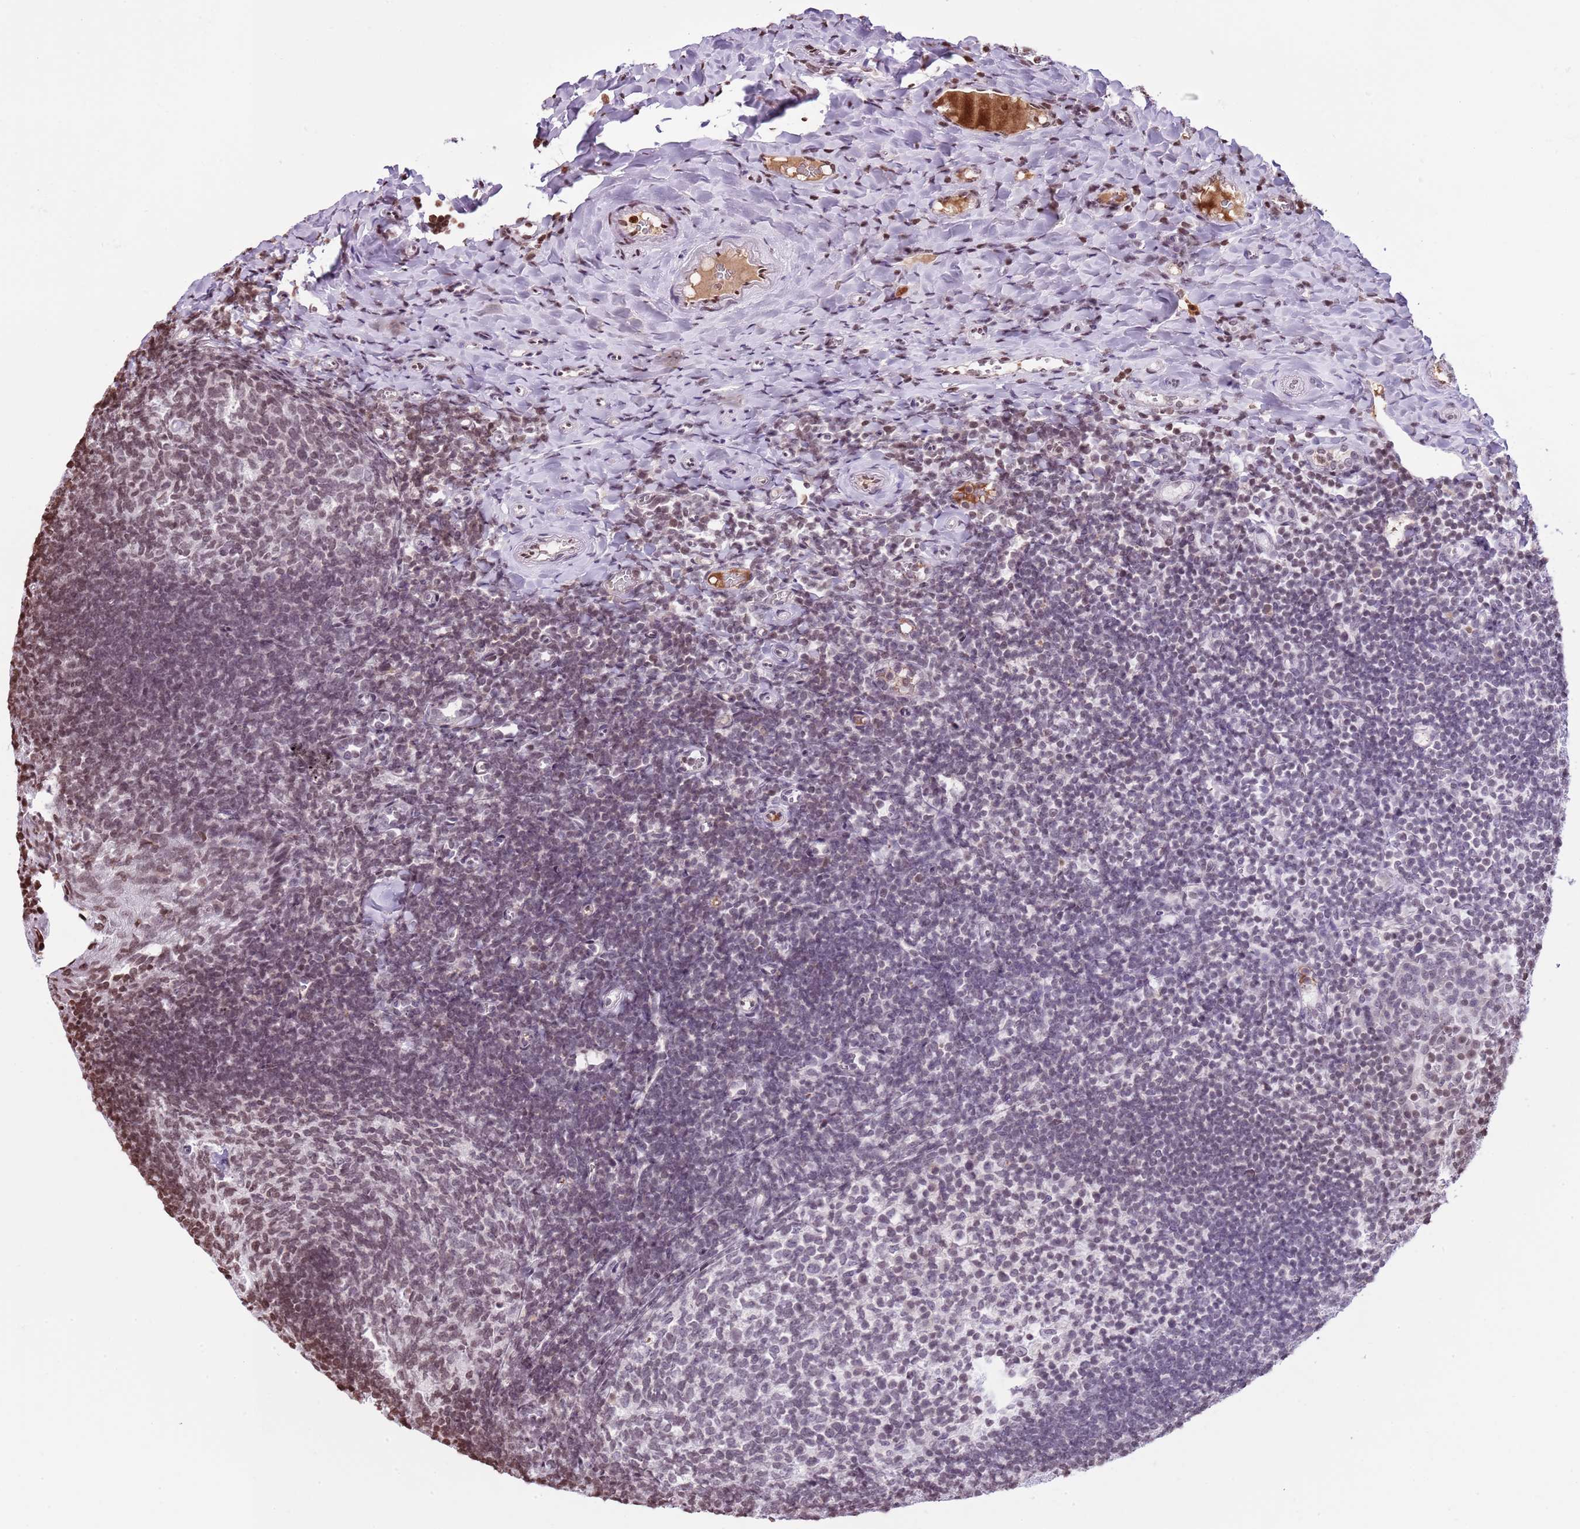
{"staining": {"intensity": "moderate", "quantity": "25%-75%", "location": "nuclear"}, "tissue": "tonsil", "cell_type": "Germinal center cells", "image_type": "normal", "snomed": [{"axis": "morphology", "description": "Normal tissue, NOS"}, {"axis": "topography", "description": "Tonsil"}], "caption": "Tonsil stained for a protein shows moderate nuclear positivity in germinal center cells. The protein of interest is stained brown, and the nuclei are stained in blue (DAB IHC with brightfield microscopy, high magnification).", "gene": "KPNA3", "patient": {"sex": "female", "age": 10}}